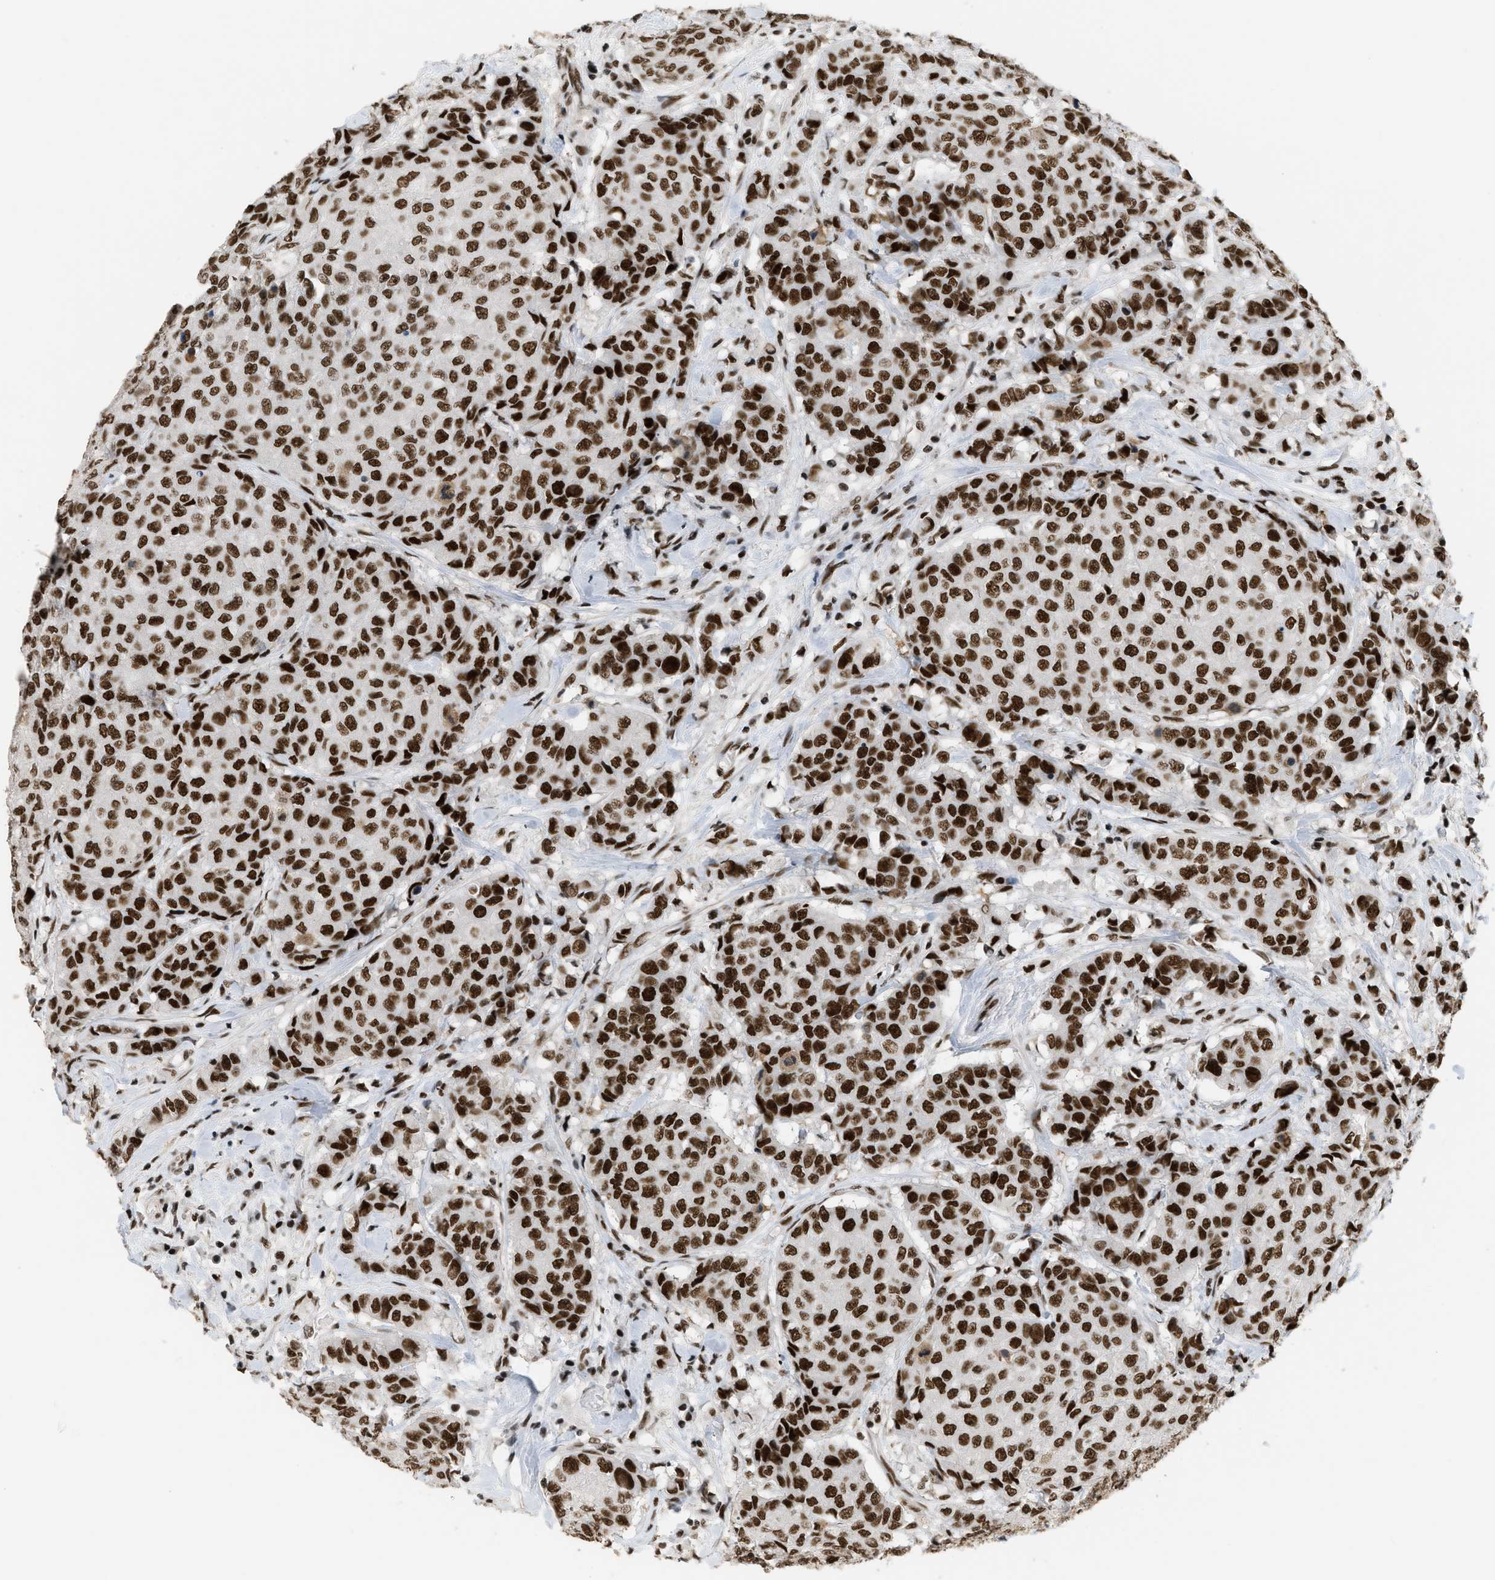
{"staining": {"intensity": "strong", "quantity": ">75%", "location": "nuclear"}, "tissue": "breast cancer", "cell_type": "Tumor cells", "image_type": "cancer", "snomed": [{"axis": "morphology", "description": "Duct carcinoma"}, {"axis": "topography", "description": "Breast"}], "caption": "High-power microscopy captured an IHC photomicrograph of breast intraductal carcinoma, revealing strong nuclear expression in approximately >75% of tumor cells.", "gene": "SMARCB1", "patient": {"sex": "female", "age": 27}}